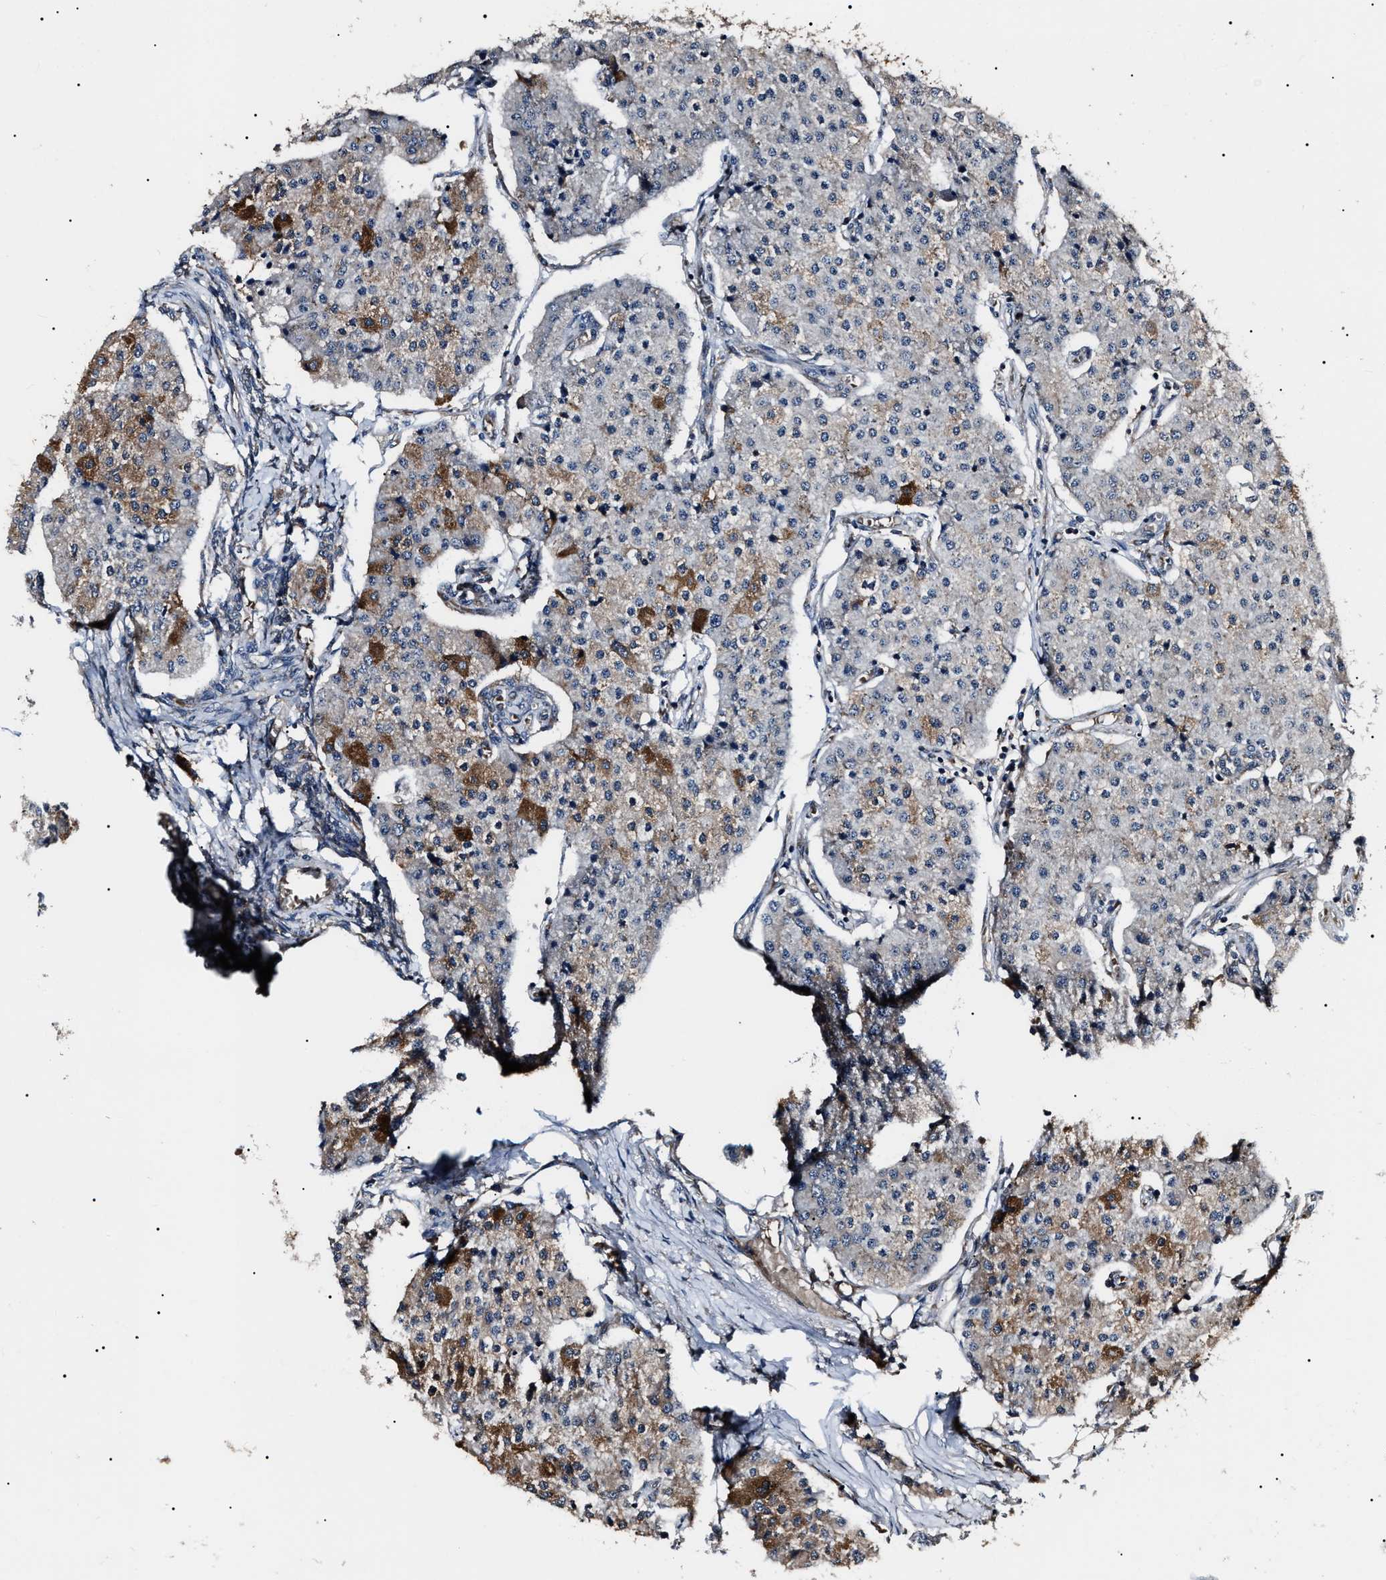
{"staining": {"intensity": "moderate", "quantity": "<25%", "location": "cytoplasmic/membranous"}, "tissue": "carcinoid", "cell_type": "Tumor cells", "image_type": "cancer", "snomed": [{"axis": "morphology", "description": "Carcinoid, malignant, NOS"}, {"axis": "topography", "description": "Colon"}], "caption": "About <25% of tumor cells in carcinoid display moderate cytoplasmic/membranous protein staining as visualized by brown immunohistochemical staining.", "gene": "CCT8", "patient": {"sex": "female", "age": 52}}